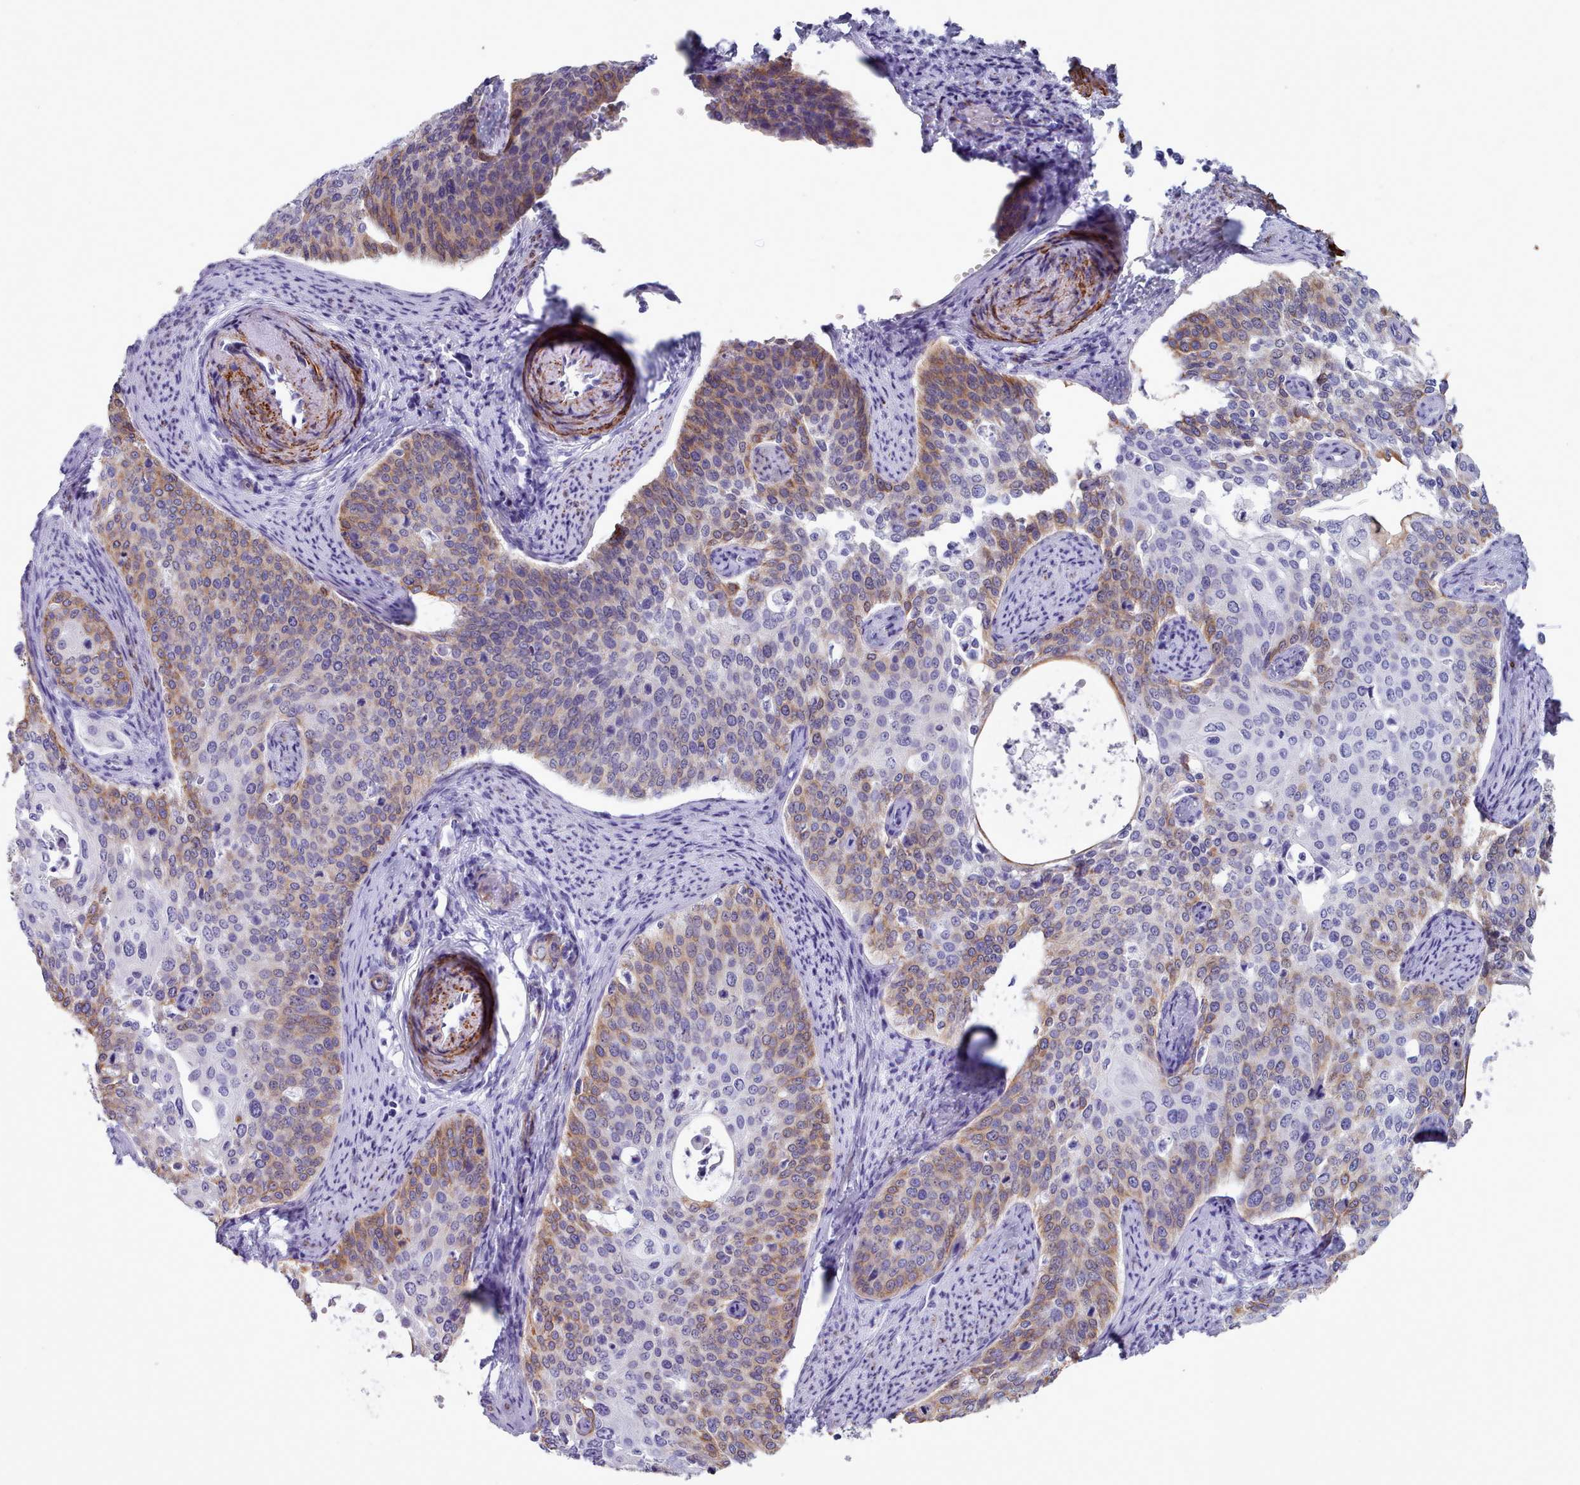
{"staining": {"intensity": "moderate", "quantity": "25%-75%", "location": "cytoplasmic/membranous"}, "tissue": "cervical cancer", "cell_type": "Tumor cells", "image_type": "cancer", "snomed": [{"axis": "morphology", "description": "Squamous cell carcinoma, NOS"}, {"axis": "topography", "description": "Cervix"}], "caption": "Protein expression analysis of cervical cancer shows moderate cytoplasmic/membranous expression in approximately 25%-75% of tumor cells.", "gene": "FPGS", "patient": {"sex": "female", "age": 44}}